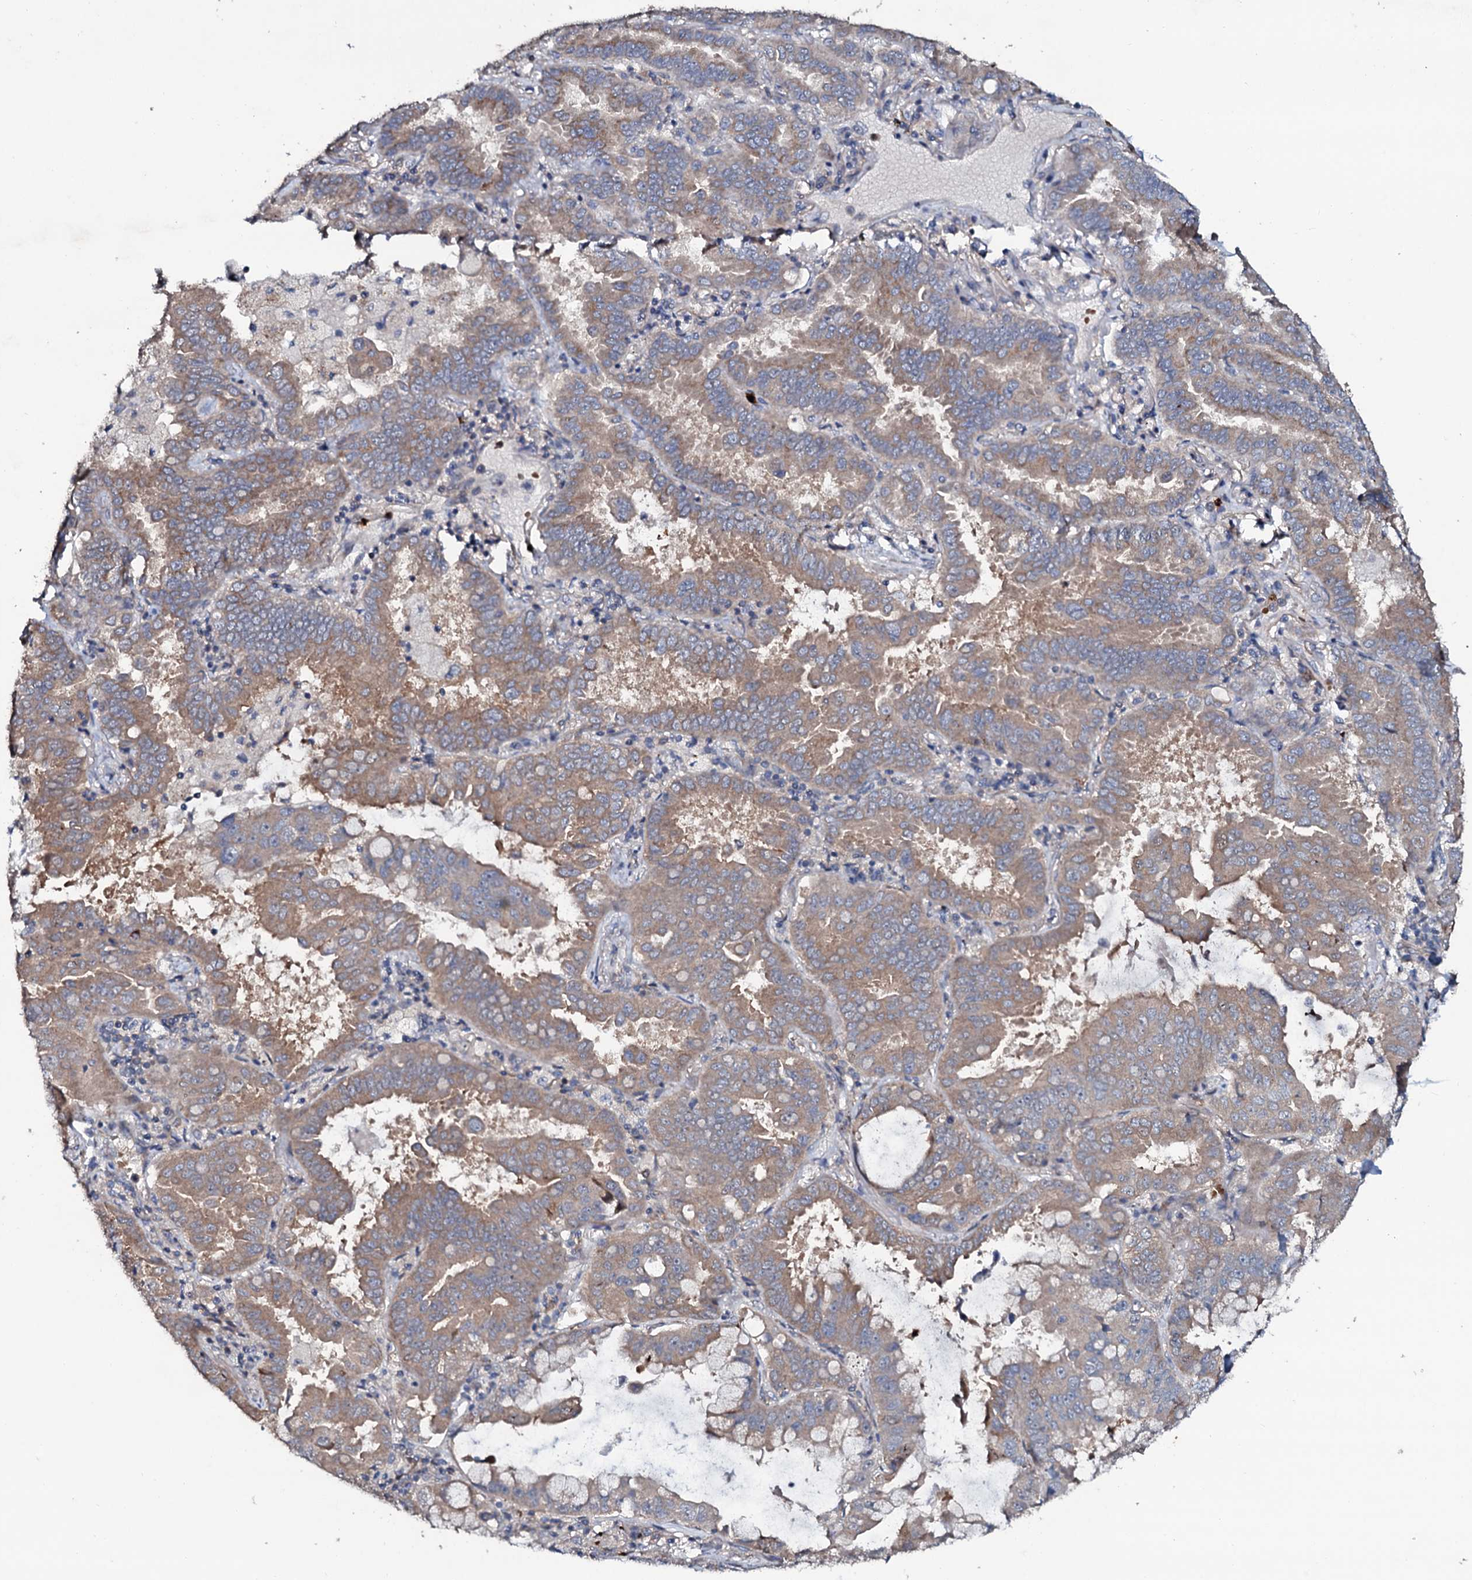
{"staining": {"intensity": "weak", "quantity": ">75%", "location": "cytoplasmic/membranous"}, "tissue": "lung cancer", "cell_type": "Tumor cells", "image_type": "cancer", "snomed": [{"axis": "morphology", "description": "Adenocarcinoma, NOS"}, {"axis": "topography", "description": "Lung"}], "caption": "DAB immunohistochemical staining of human adenocarcinoma (lung) shows weak cytoplasmic/membranous protein positivity in approximately >75% of tumor cells.", "gene": "COG6", "patient": {"sex": "male", "age": 64}}